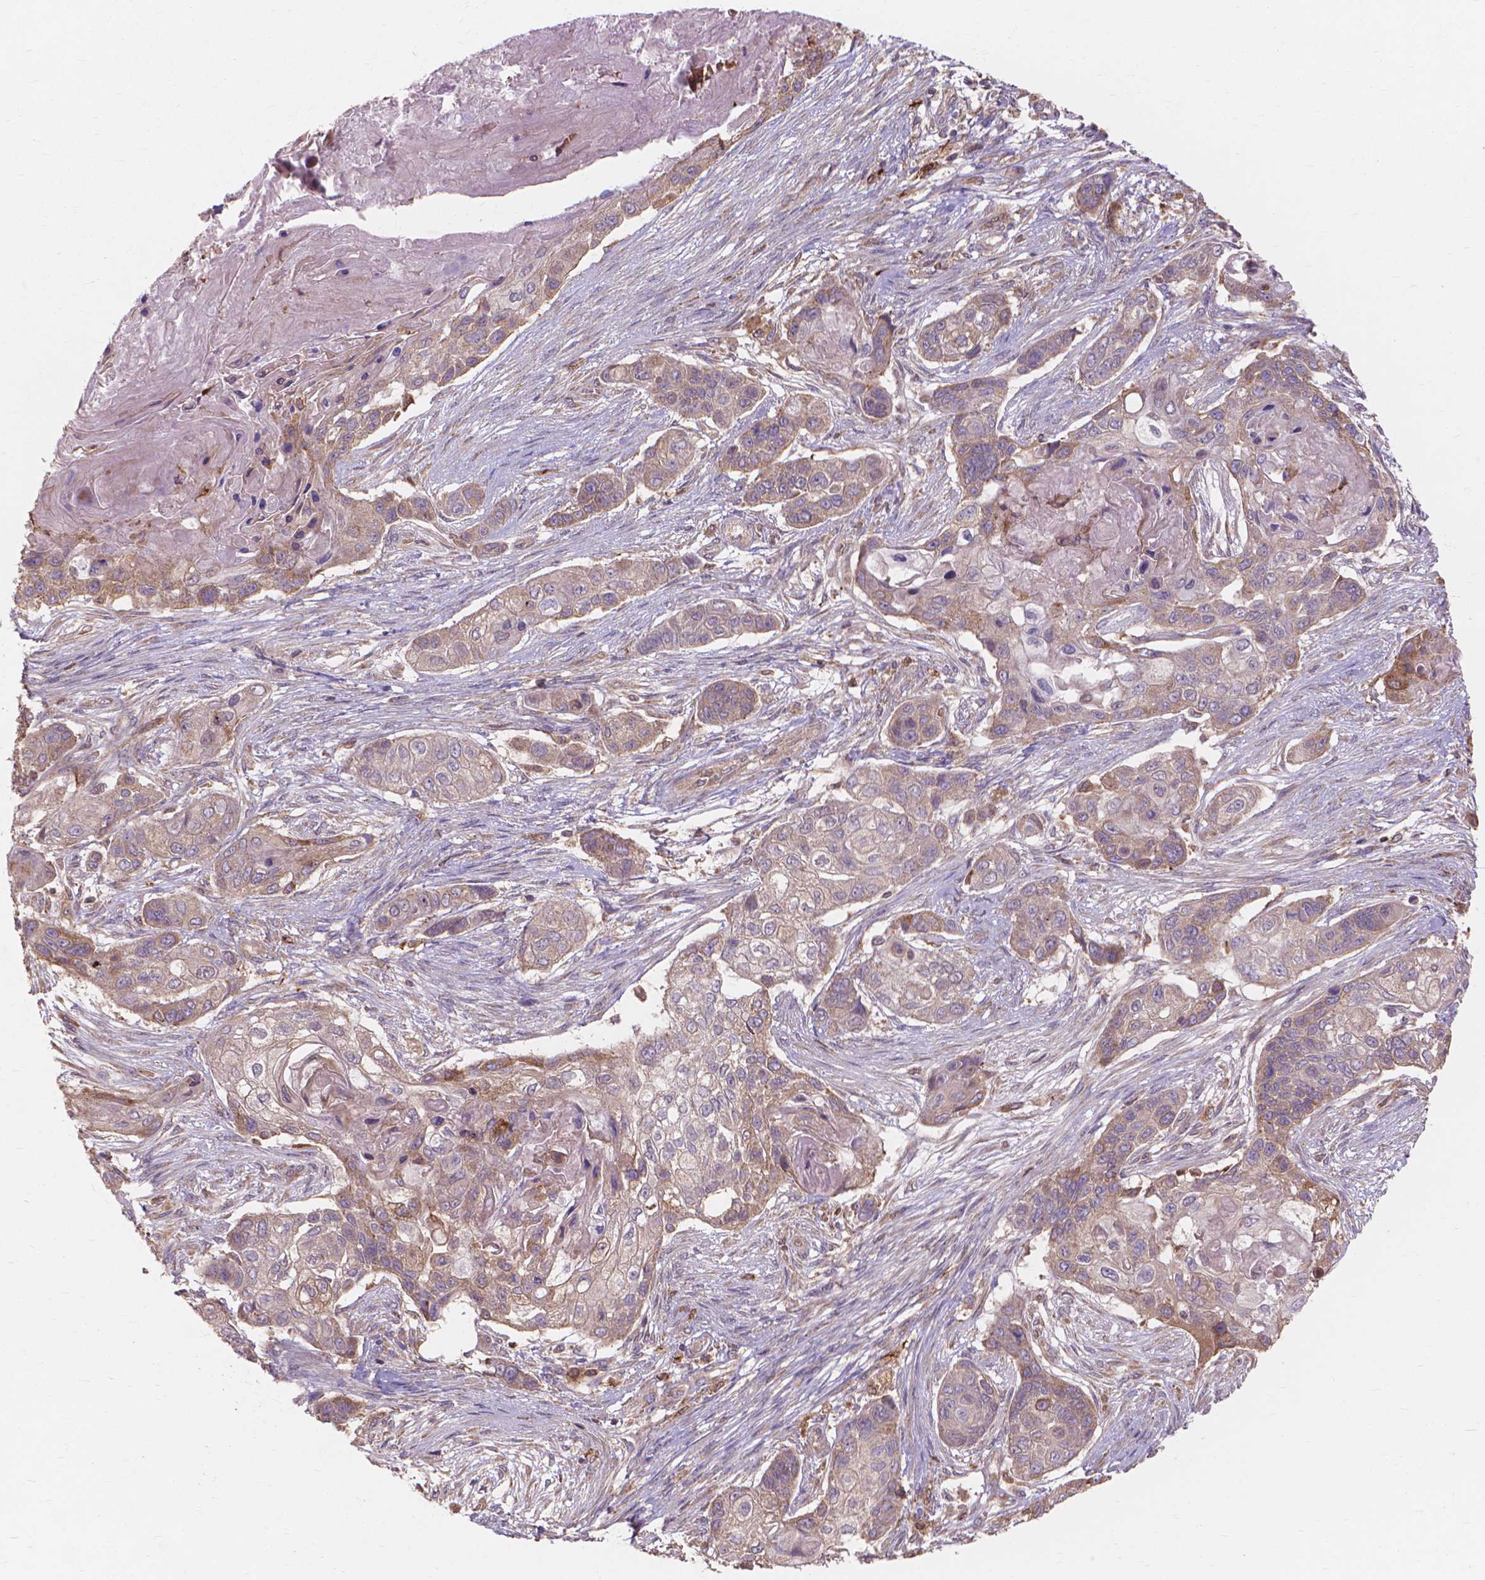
{"staining": {"intensity": "weak", "quantity": ">75%", "location": "cytoplasmic/membranous"}, "tissue": "lung cancer", "cell_type": "Tumor cells", "image_type": "cancer", "snomed": [{"axis": "morphology", "description": "Squamous cell carcinoma, NOS"}, {"axis": "topography", "description": "Lung"}], "caption": "Weak cytoplasmic/membranous expression is present in about >75% of tumor cells in lung cancer. Ihc stains the protein in brown and the nuclei are stained blue.", "gene": "TAB2", "patient": {"sex": "male", "age": 69}}